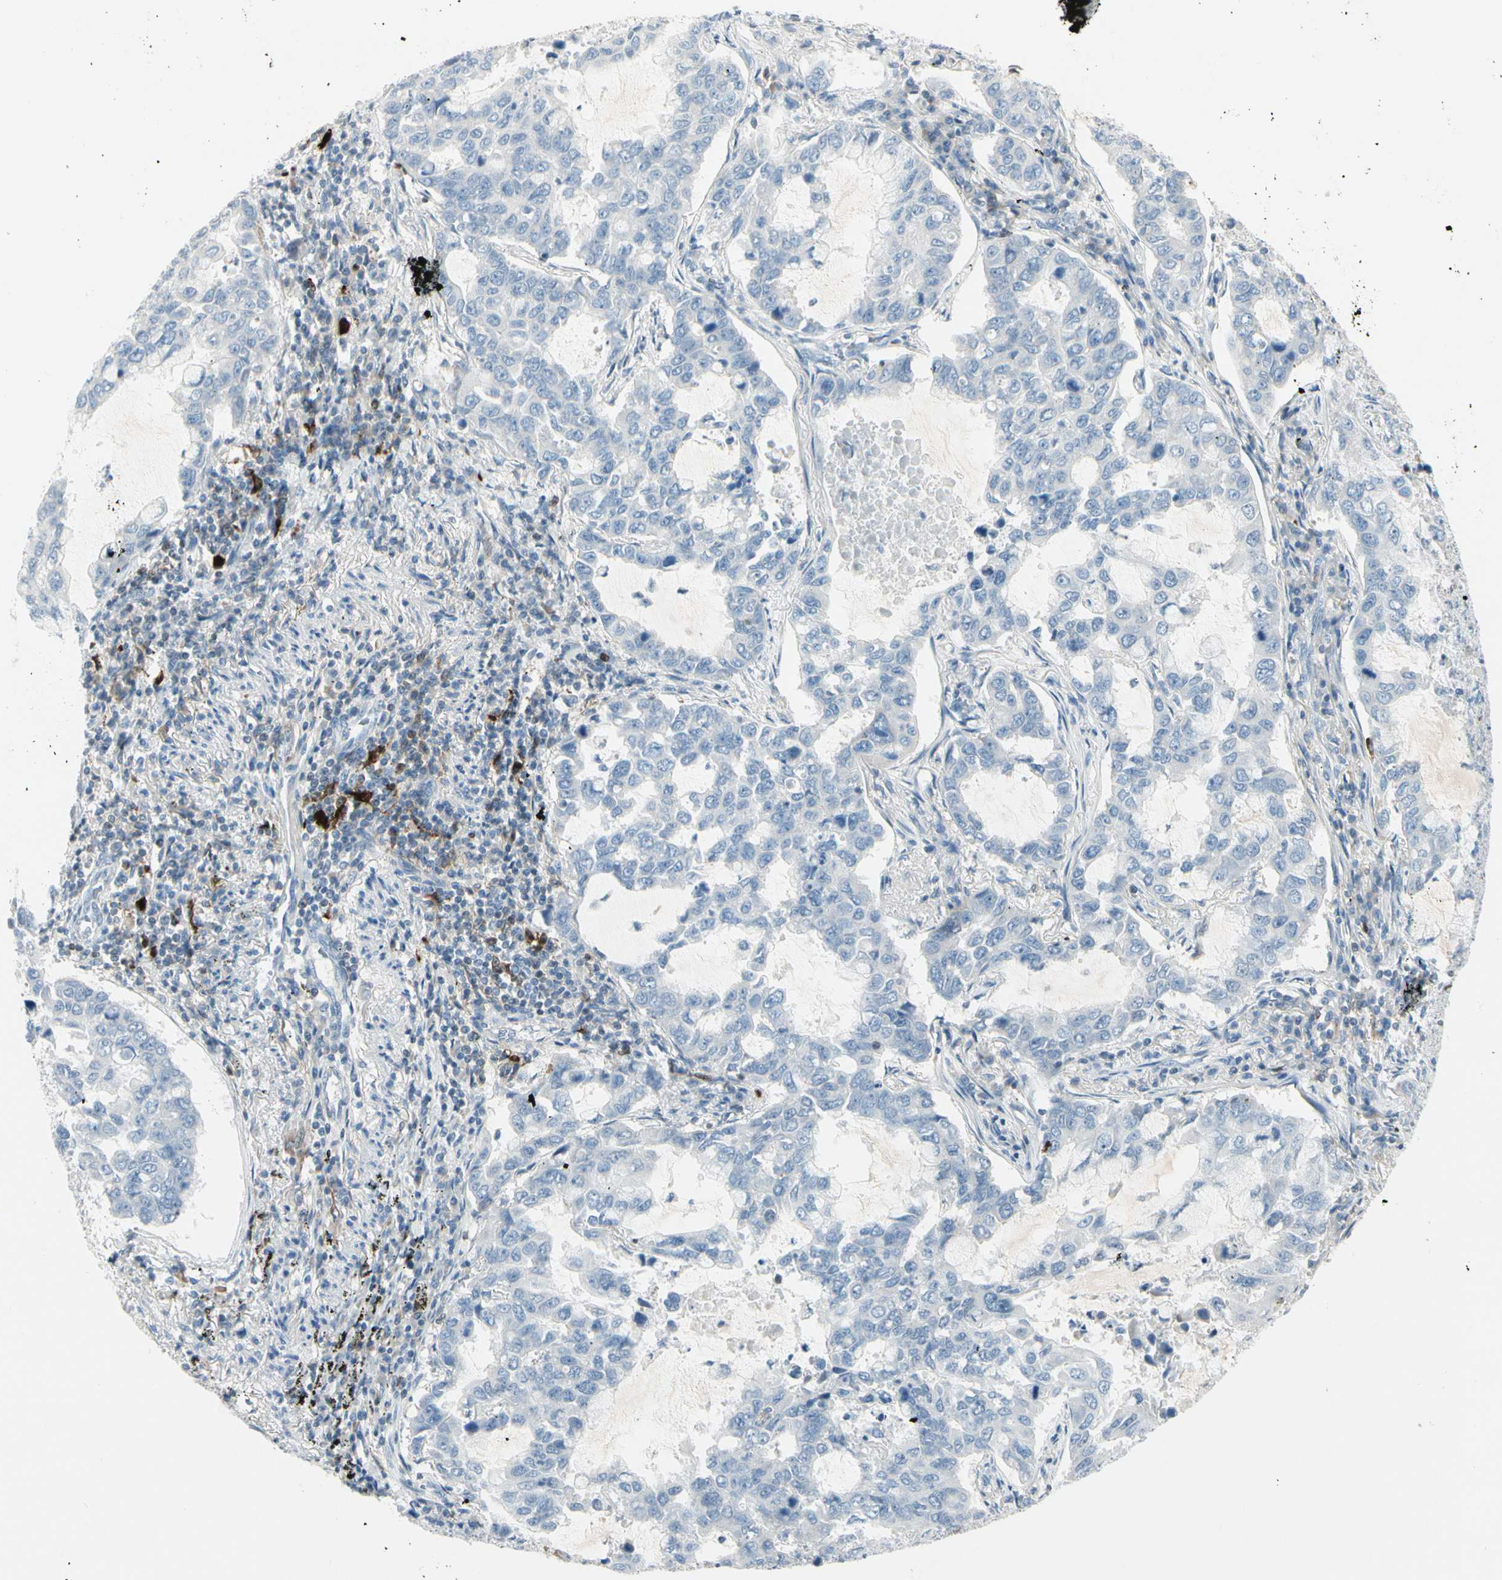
{"staining": {"intensity": "negative", "quantity": "none", "location": "none"}, "tissue": "lung cancer", "cell_type": "Tumor cells", "image_type": "cancer", "snomed": [{"axis": "morphology", "description": "Adenocarcinoma, NOS"}, {"axis": "topography", "description": "Lung"}], "caption": "The histopathology image displays no staining of tumor cells in adenocarcinoma (lung). Brightfield microscopy of IHC stained with DAB (brown) and hematoxylin (blue), captured at high magnification.", "gene": "TRAF1", "patient": {"sex": "male", "age": 64}}